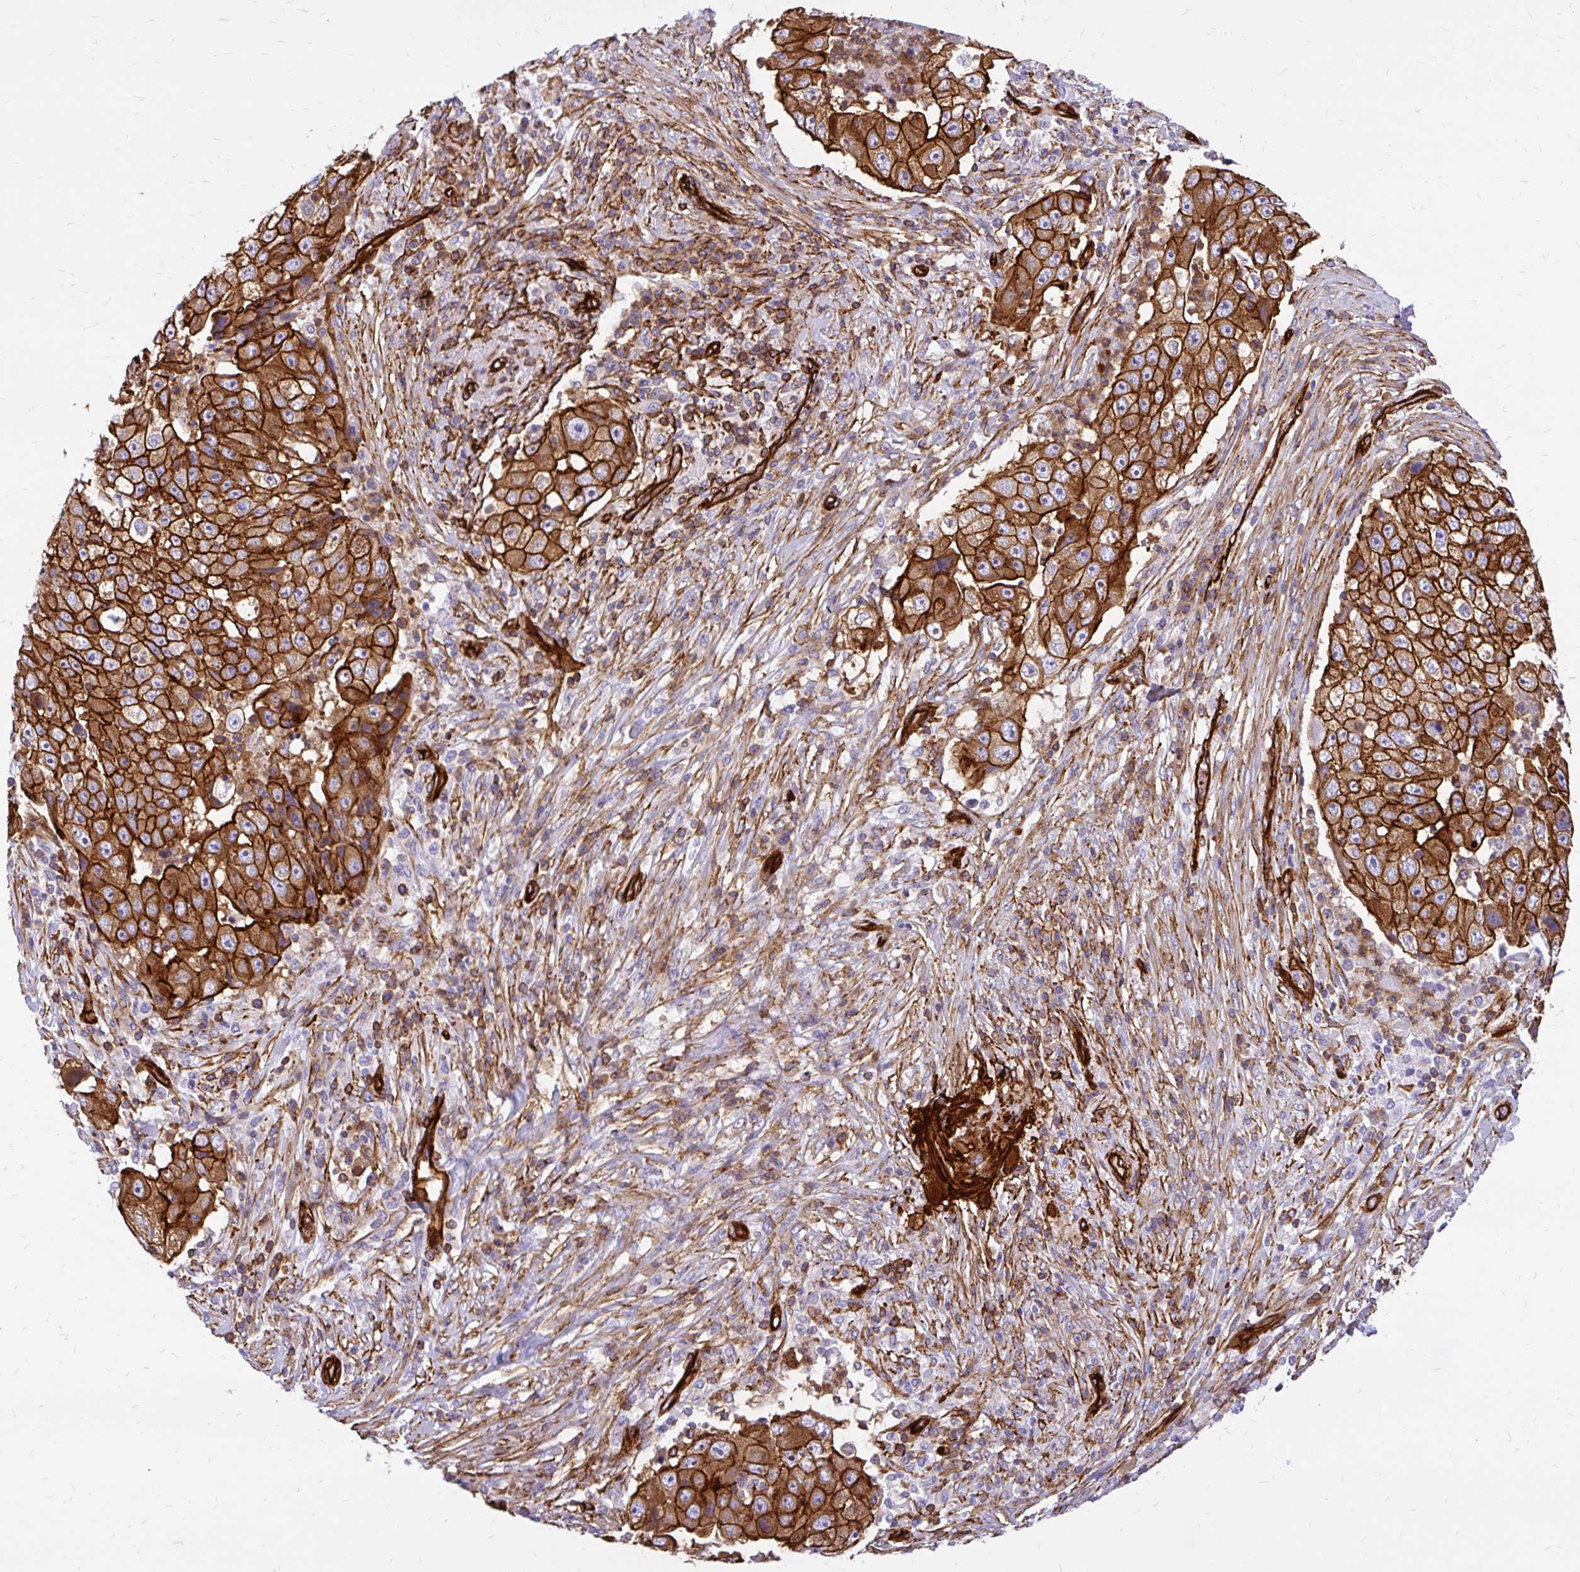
{"staining": {"intensity": "strong", "quantity": ">75%", "location": "cytoplasmic/membranous"}, "tissue": "lung cancer", "cell_type": "Tumor cells", "image_type": "cancer", "snomed": [{"axis": "morphology", "description": "Squamous cell carcinoma, NOS"}, {"axis": "topography", "description": "Lung"}], "caption": "High-magnification brightfield microscopy of squamous cell carcinoma (lung) stained with DAB (brown) and counterstained with hematoxylin (blue). tumor cells exhibit strong cytoplasmic/membranous staining is identified in approximately>75% of cells.", "gene": "MAP1LC3B", "patient": {"sex": "male", "age": 64}}